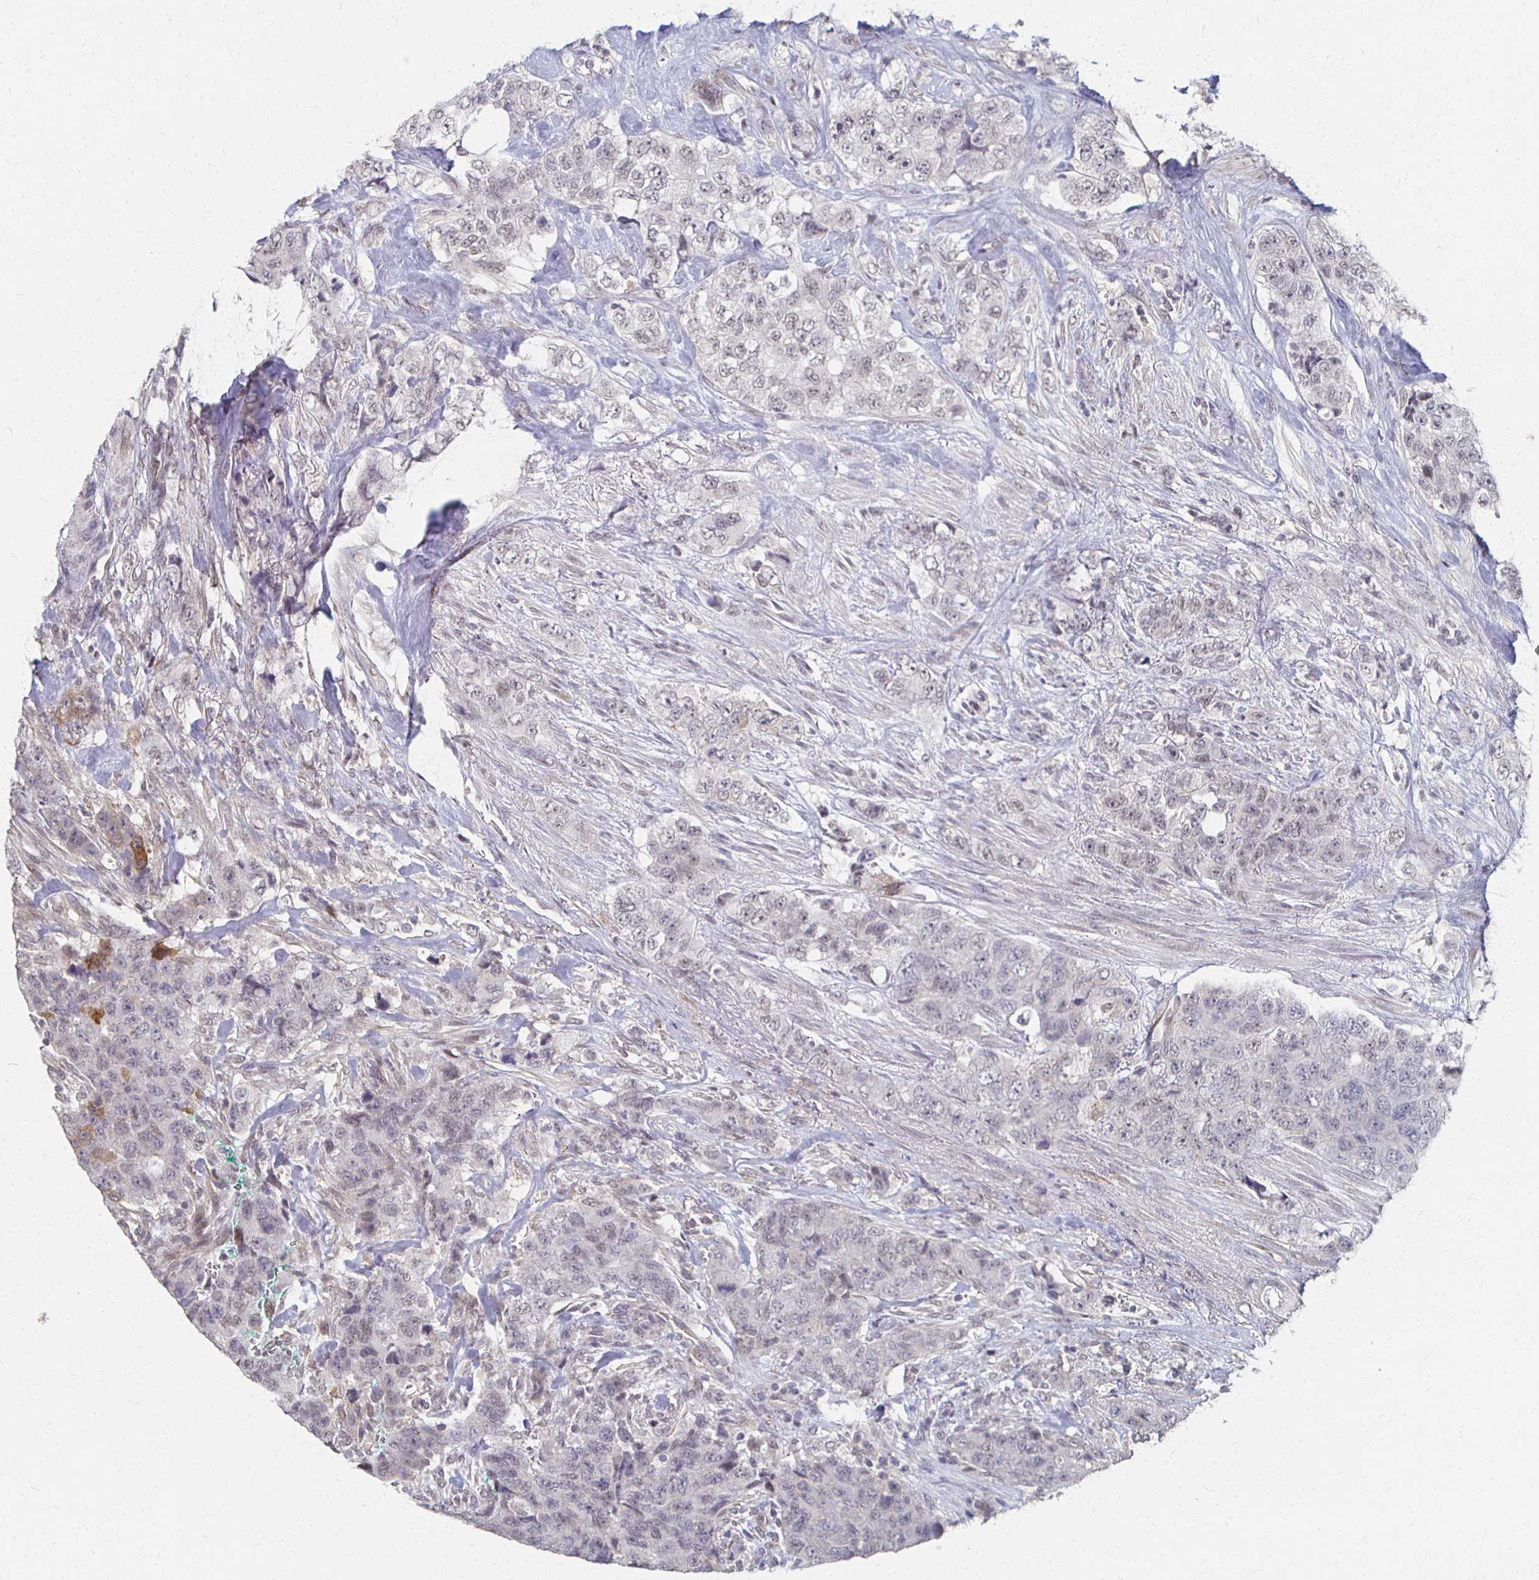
{"staining": {"intensity": "weak", "quantity": "25%-75%", "location": "nuclear"}, "tissue": "urothelial cancer", "cell_type": "Tumor cells", "image_type": "cancer", "snomed": [{"axis": "morphology", "description": "Urothelial carcinoma, High grade"}, {"axis": "topography", "description": "Urinary bladder"}], "caption": "An image showing weak nuclear staining in about 25%-75% of tumor cells in urothelial carcinoma (high-grade), as visualized by brown immunohistochemical staining.", "gene": "DAB1", "patient": {"sex": "female", "age": 78}}